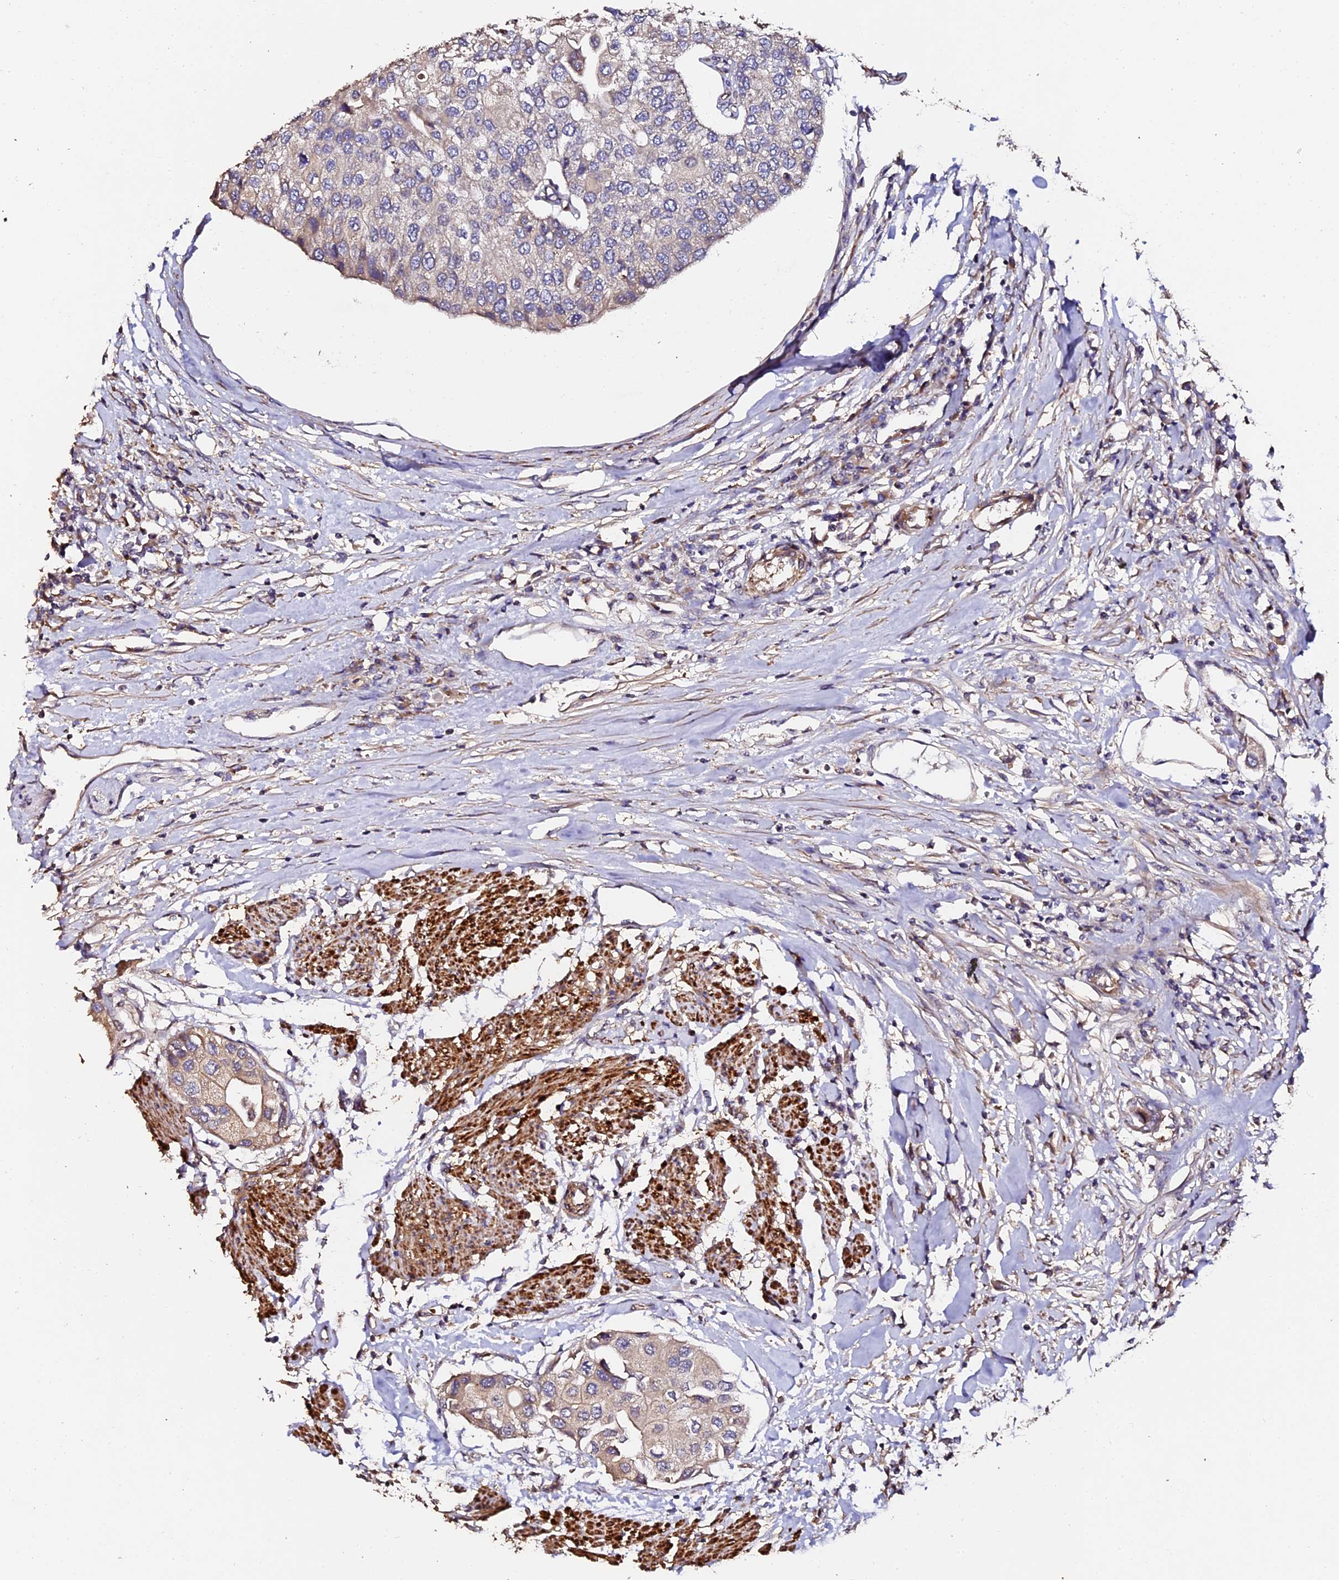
{"staining": {"intensity": "weak", "quantity": "25%-75%", "location": "cytoplasmic/membranous"}, "tissue": "urothelial cancer", "cell_type": "Tumor cells", "image_type": "cancer", "snomed": [{"axis": "morphology", "description": "Urothelial carcinoma, High grade"}, {"axis": "topography", "description": "Urinary bladder"}], "caption": "Approximately 25%-75% of tumor cells in urothelial cancer show weak cytoplasmic/membranous protein positivity as visualized by brown immunohistochemical staining.", "gene": "TDO2", "patient": {"sex": "male", "age": 64}}